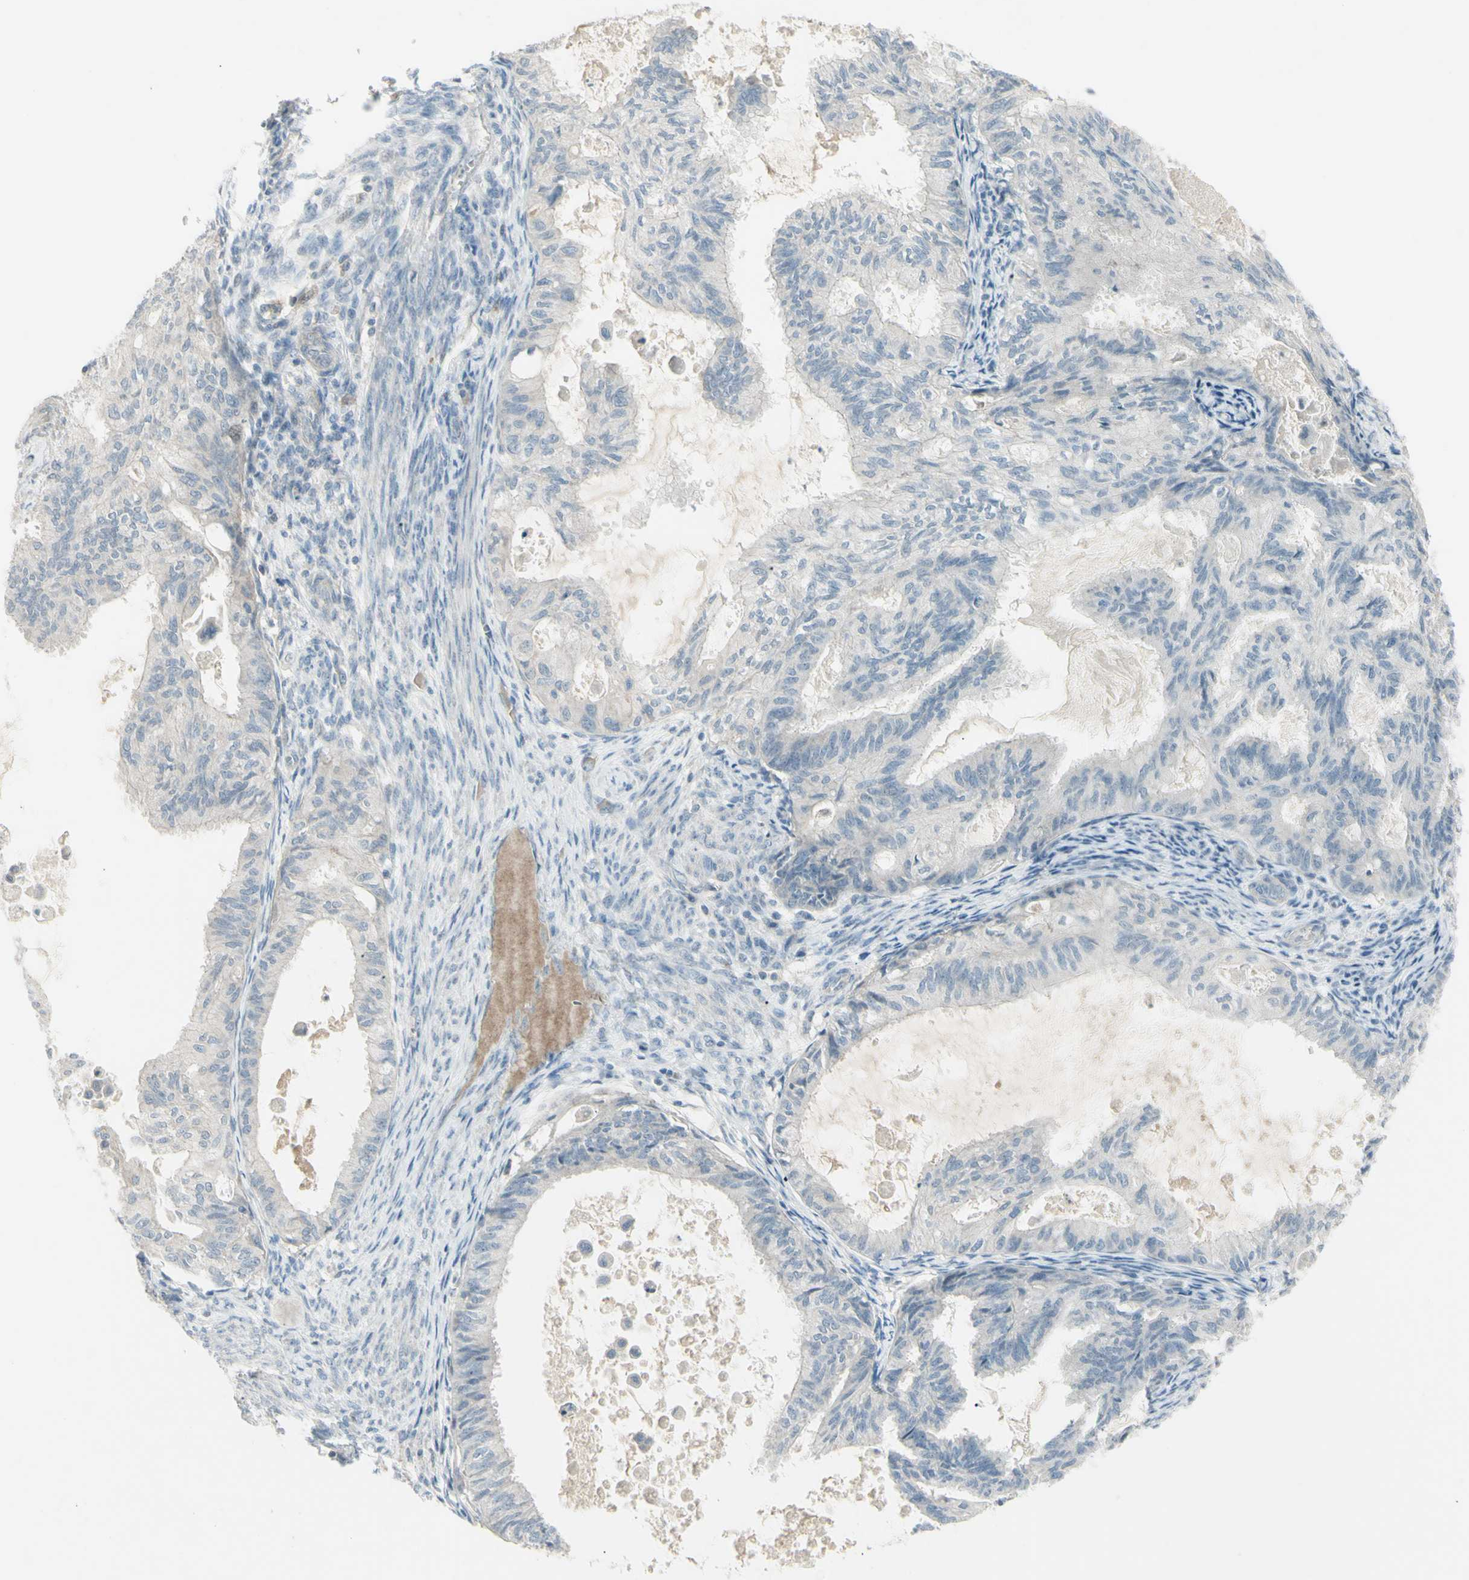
{"staining": {"intensity": "negative", "quantity": "none", "location": "none"}, "tissue": "cervical cancer", "cell_type": "Tumor cells", "image_type": "cancer", "snomed": [{"axis": "morphology", "description": "Normal tissue, NOS"}, {"axis": "morphology", "description": "Adenocarcinoma, NOS"}, {"axis": "topography", "description": "Cervix"}, {"axis": "topography", "description": "Endometrium"}], "caption": "Immunohistochemistry micrograph of cervical cancer stained for a protein (brown), which displays no positivity in tumor cells.", "gene": "SH3GL2", "patient": {"sex": "female", "age": 86}}